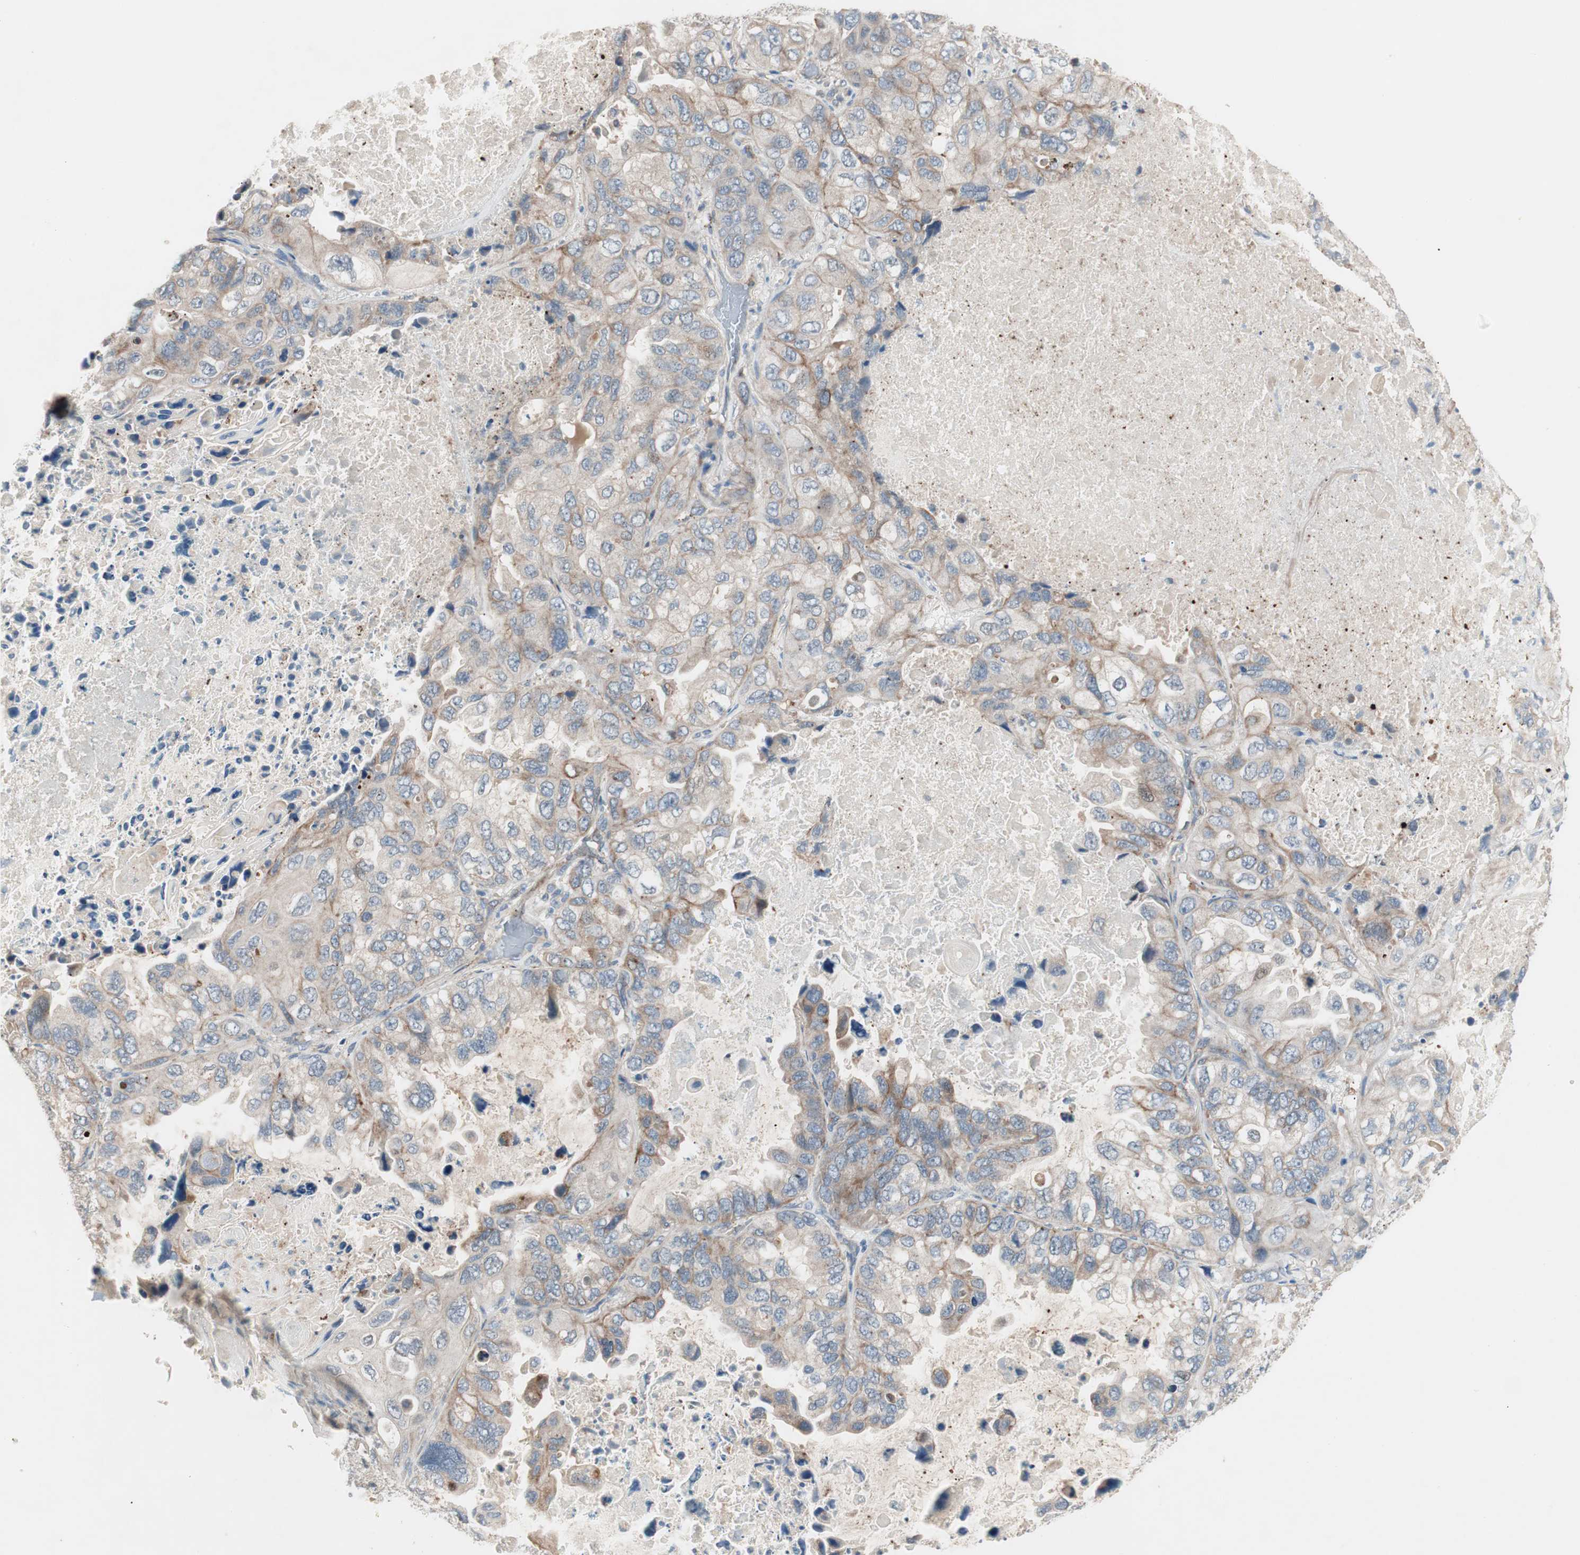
{"staining": {"intensity": "weak", "quantity": "25%-75%", "location": "cytoplasmic/membranous"}, "tissue": "lung cancer", "cell_type": "Tumor cells", "image_type": "cancer", "snomed": [{"axis": "morphology", "description": "Squamous cell carcinoma, NOS"}, {"axis": "topography", "description": "Lung"}], "caption": "Immunohistochemistry histopathology image of neoplastic tissue: lung squamous cell carcinoma stained using immunohistochemistry displays low levels of weak protein expression localized specifically in the cytoplasmic/membranous of tumor cells, appearing as a cytoplasmic/membranous brown color.", "gene": "FGFR4", "patient": {"sex": "female", "age": 73}}